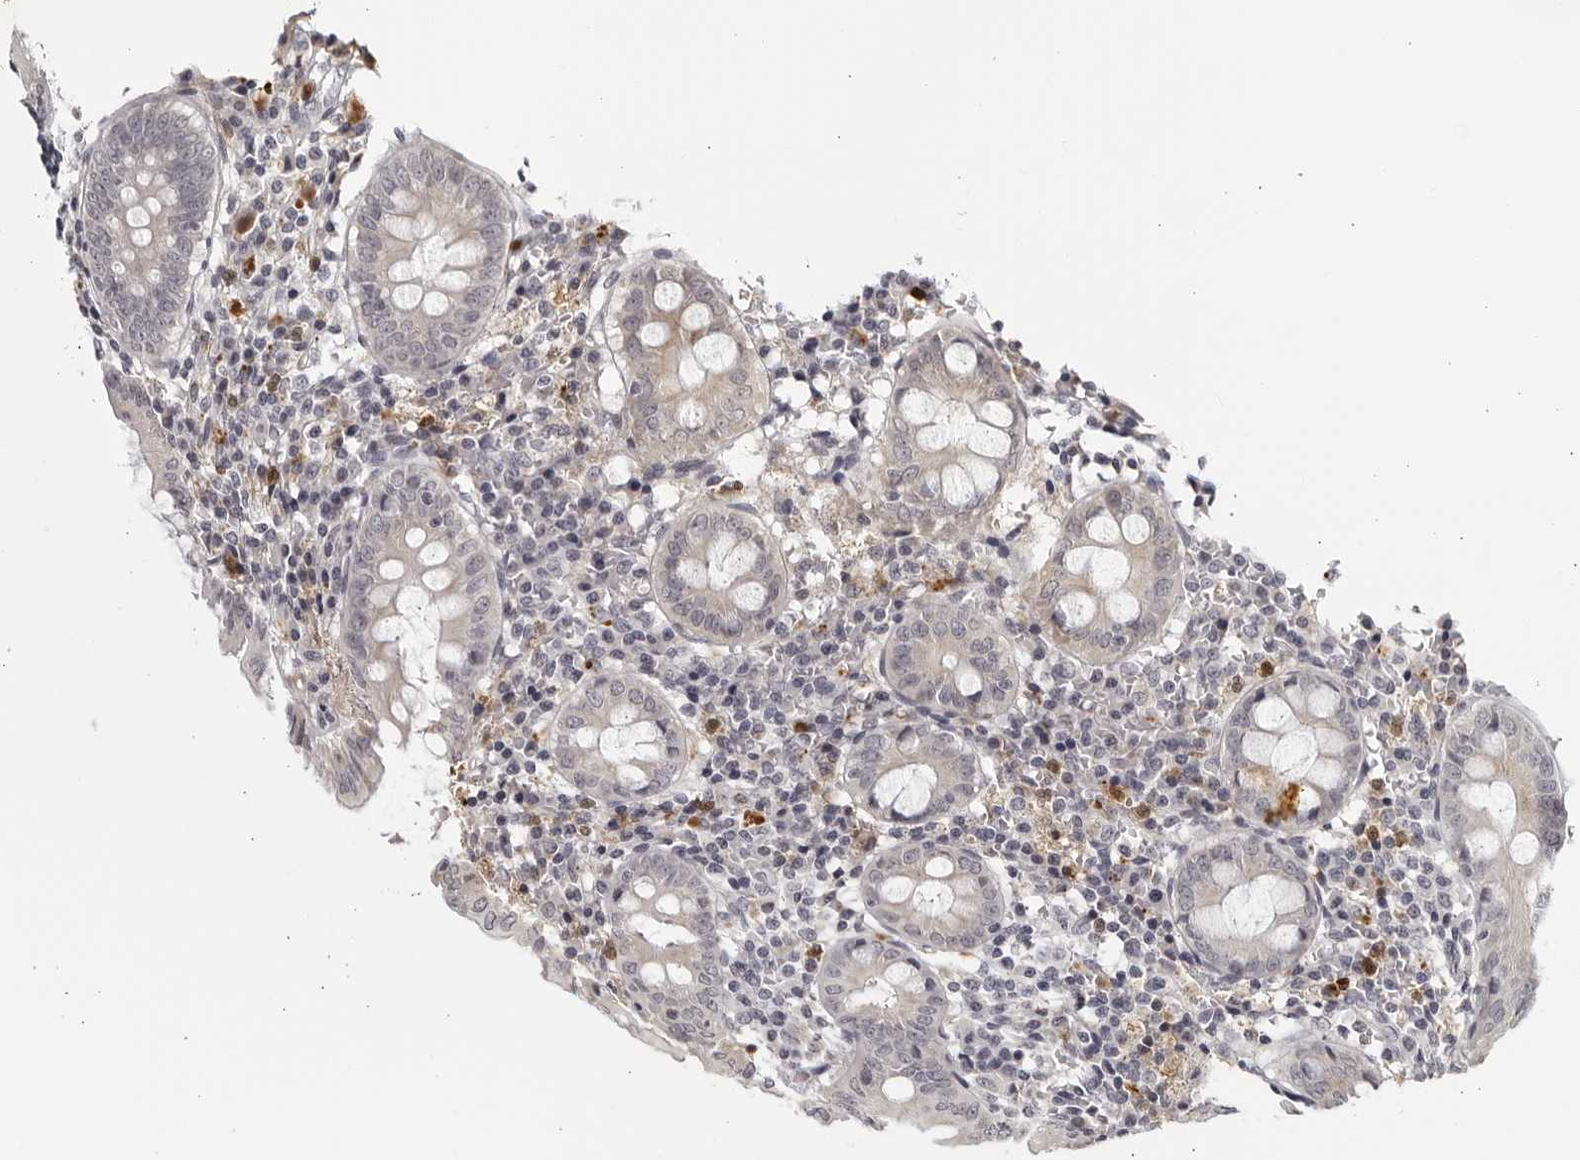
{"staining": {"intensity": "negative", "quantity": "none", "location": "none"}, "tissue": "appendix", "cell_type": "Glandular cells", "image_type": "normal", "snomed": [{"axis": "morphology", "description": "Normal tissue, NOS"}, {"axis": "topography", "description": "Appendix"}], "caption": "IHC micrograph of benign appendix: appendix stained with DAB exhibits no significant protein staining in glandular cells. The staining is performed using DAB brown chromogen with nuclei counter-stained in using hematoxylin.", "gene": "STRADB", "patient": {"sex": "female", "age": 54}}